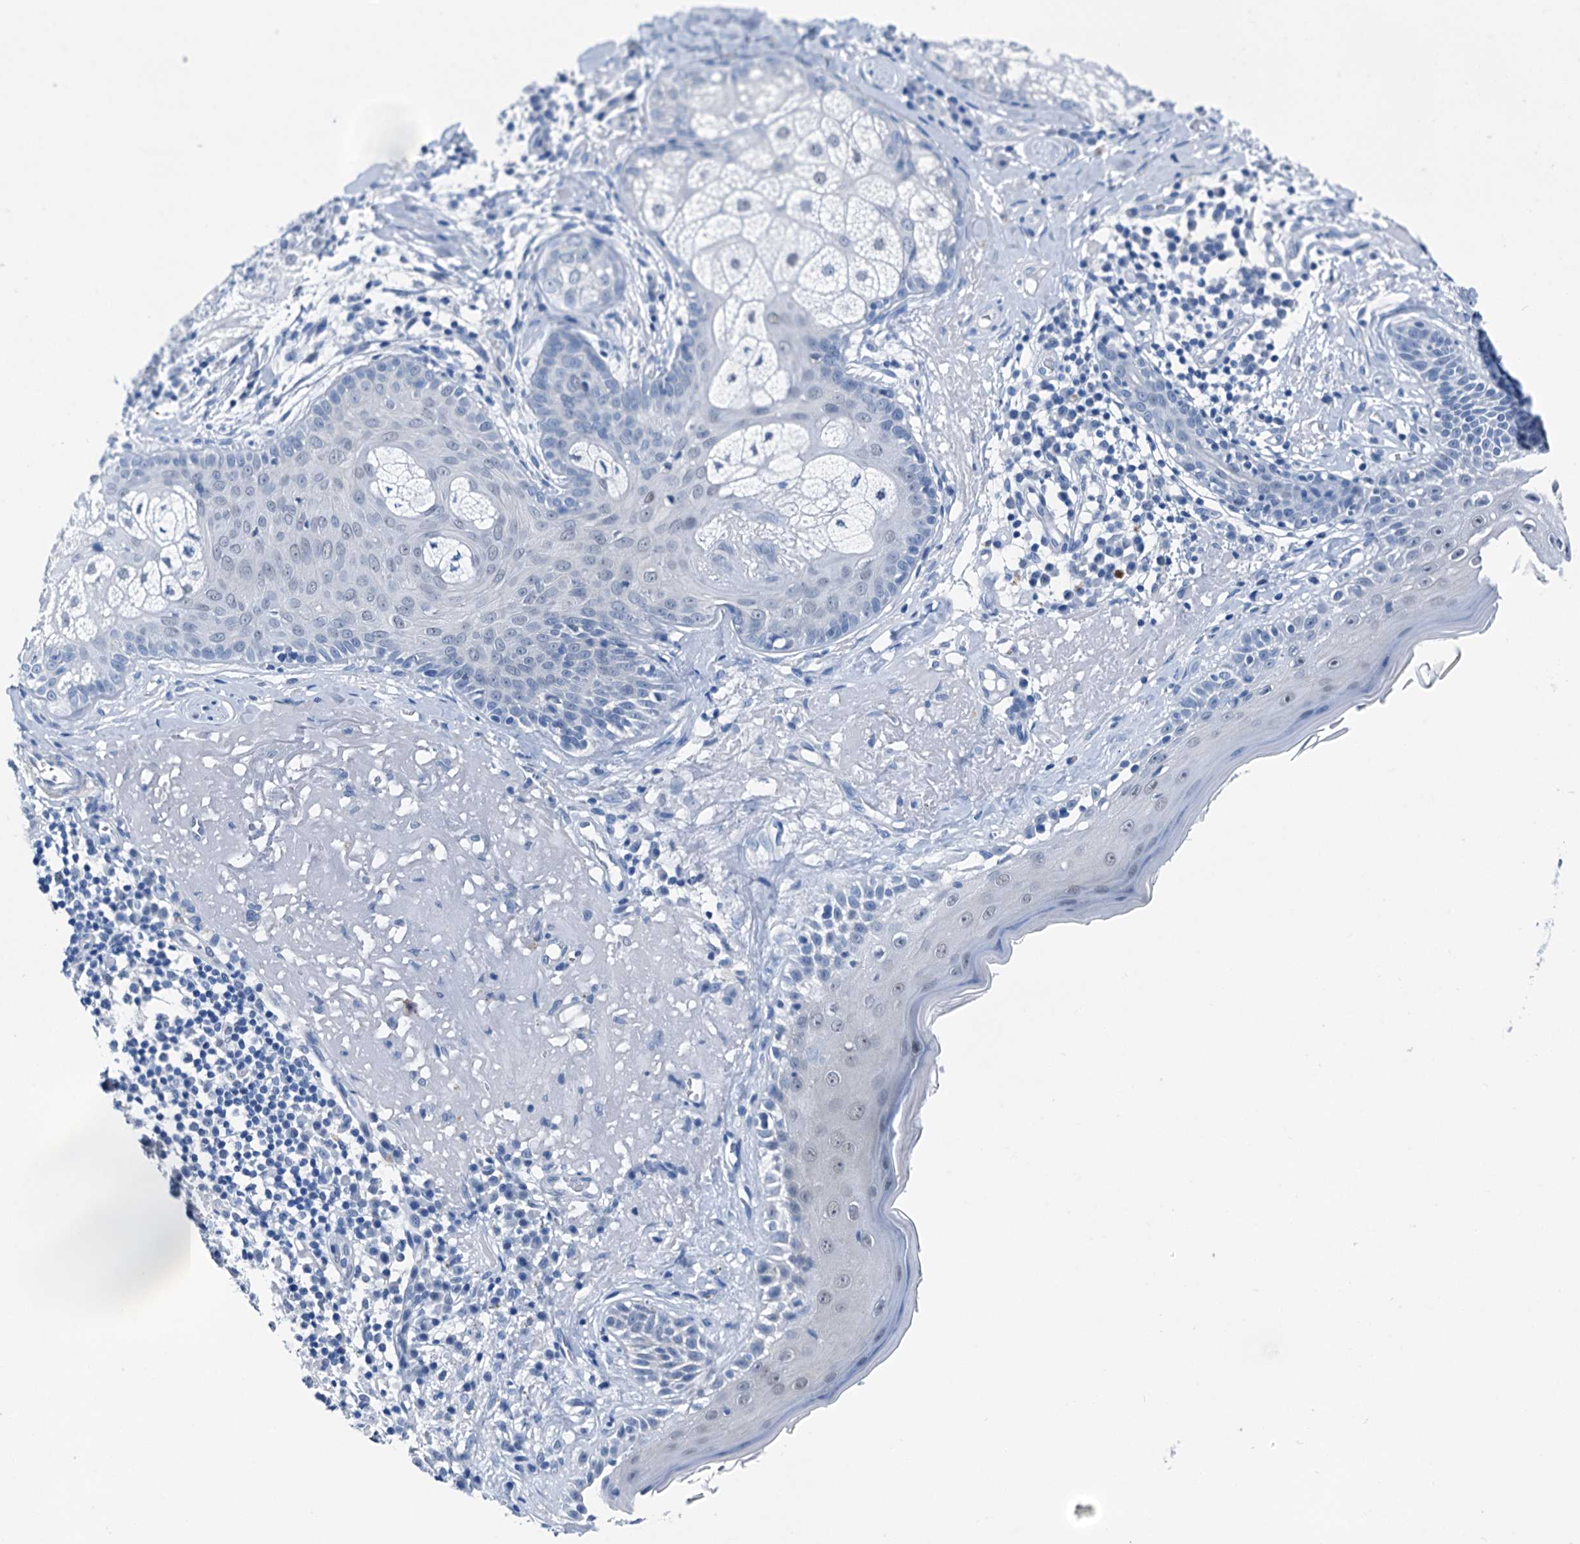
{"staining": {"intensity": "negative", "quantity": "none", "location": "none"}, "tissue": "skin cancer", "cell_type": "Tumor cells", "image_type": "cancer", "snomed": [{"axis": "morphology", "description": "Basal cell carcinoma"}, {"axis": "topography", "description": "Skin"}], "caption": "The image demonstrates no significant staining in tumor cells of basal cell carcinoma (skin).", "gene": "CBLN3", "patient": {"sex": "male", "age": 88}}